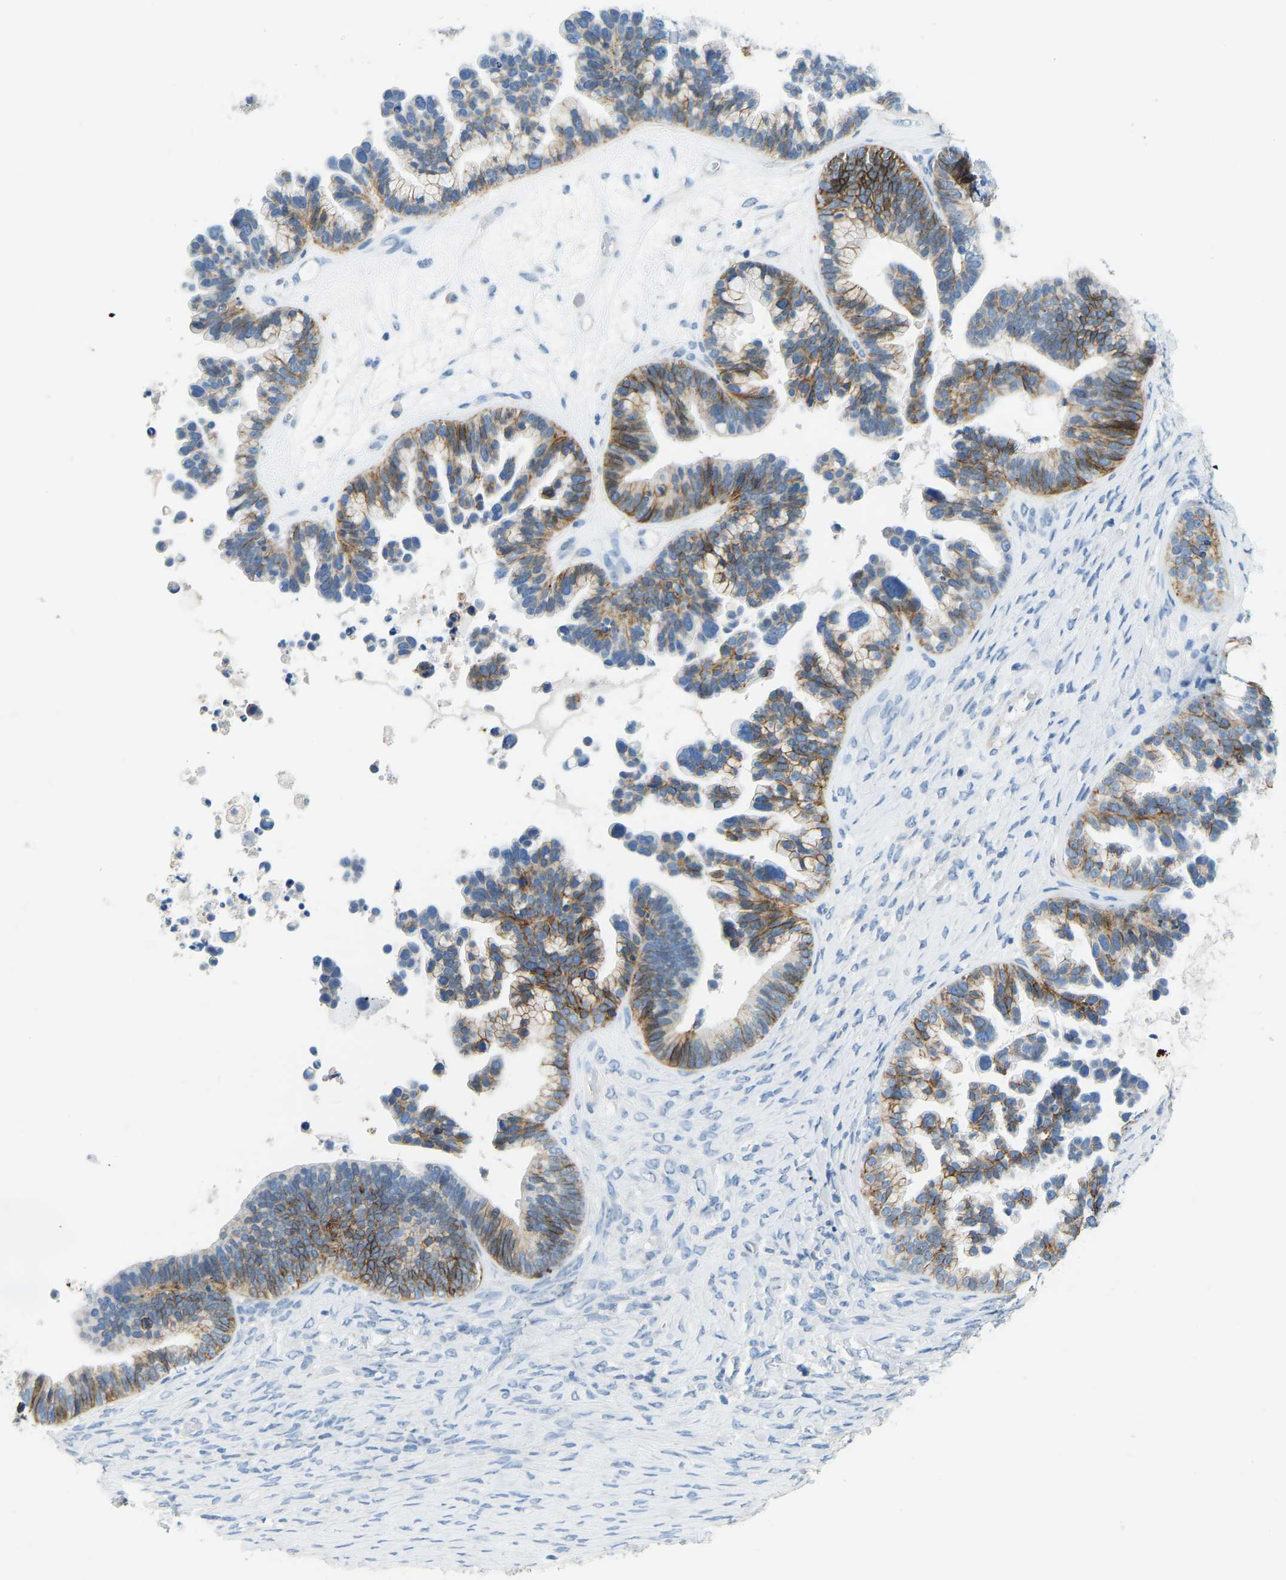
{"staining": {"intensity": "moderate", "quantity": ">75%", "location": "cytoplasmic/membranous"}, "tissue": "ovarian cancer", "cell_type": "Tumor cells", "image_type": "cancer", "snomed": [{"axis": "morphology", "description": "Cystadenocarcinoma, serous, NOS"}, {"axis": "topography", "description": "Ovary"}], "caption": "Protein positivity by IHC displays moderate cytoplasmic/membranous expression in about >75% of tumor cells in ovarian cancer.", "gene": "ATP1A1", "patient": {"sex": "female", "age": 56}}